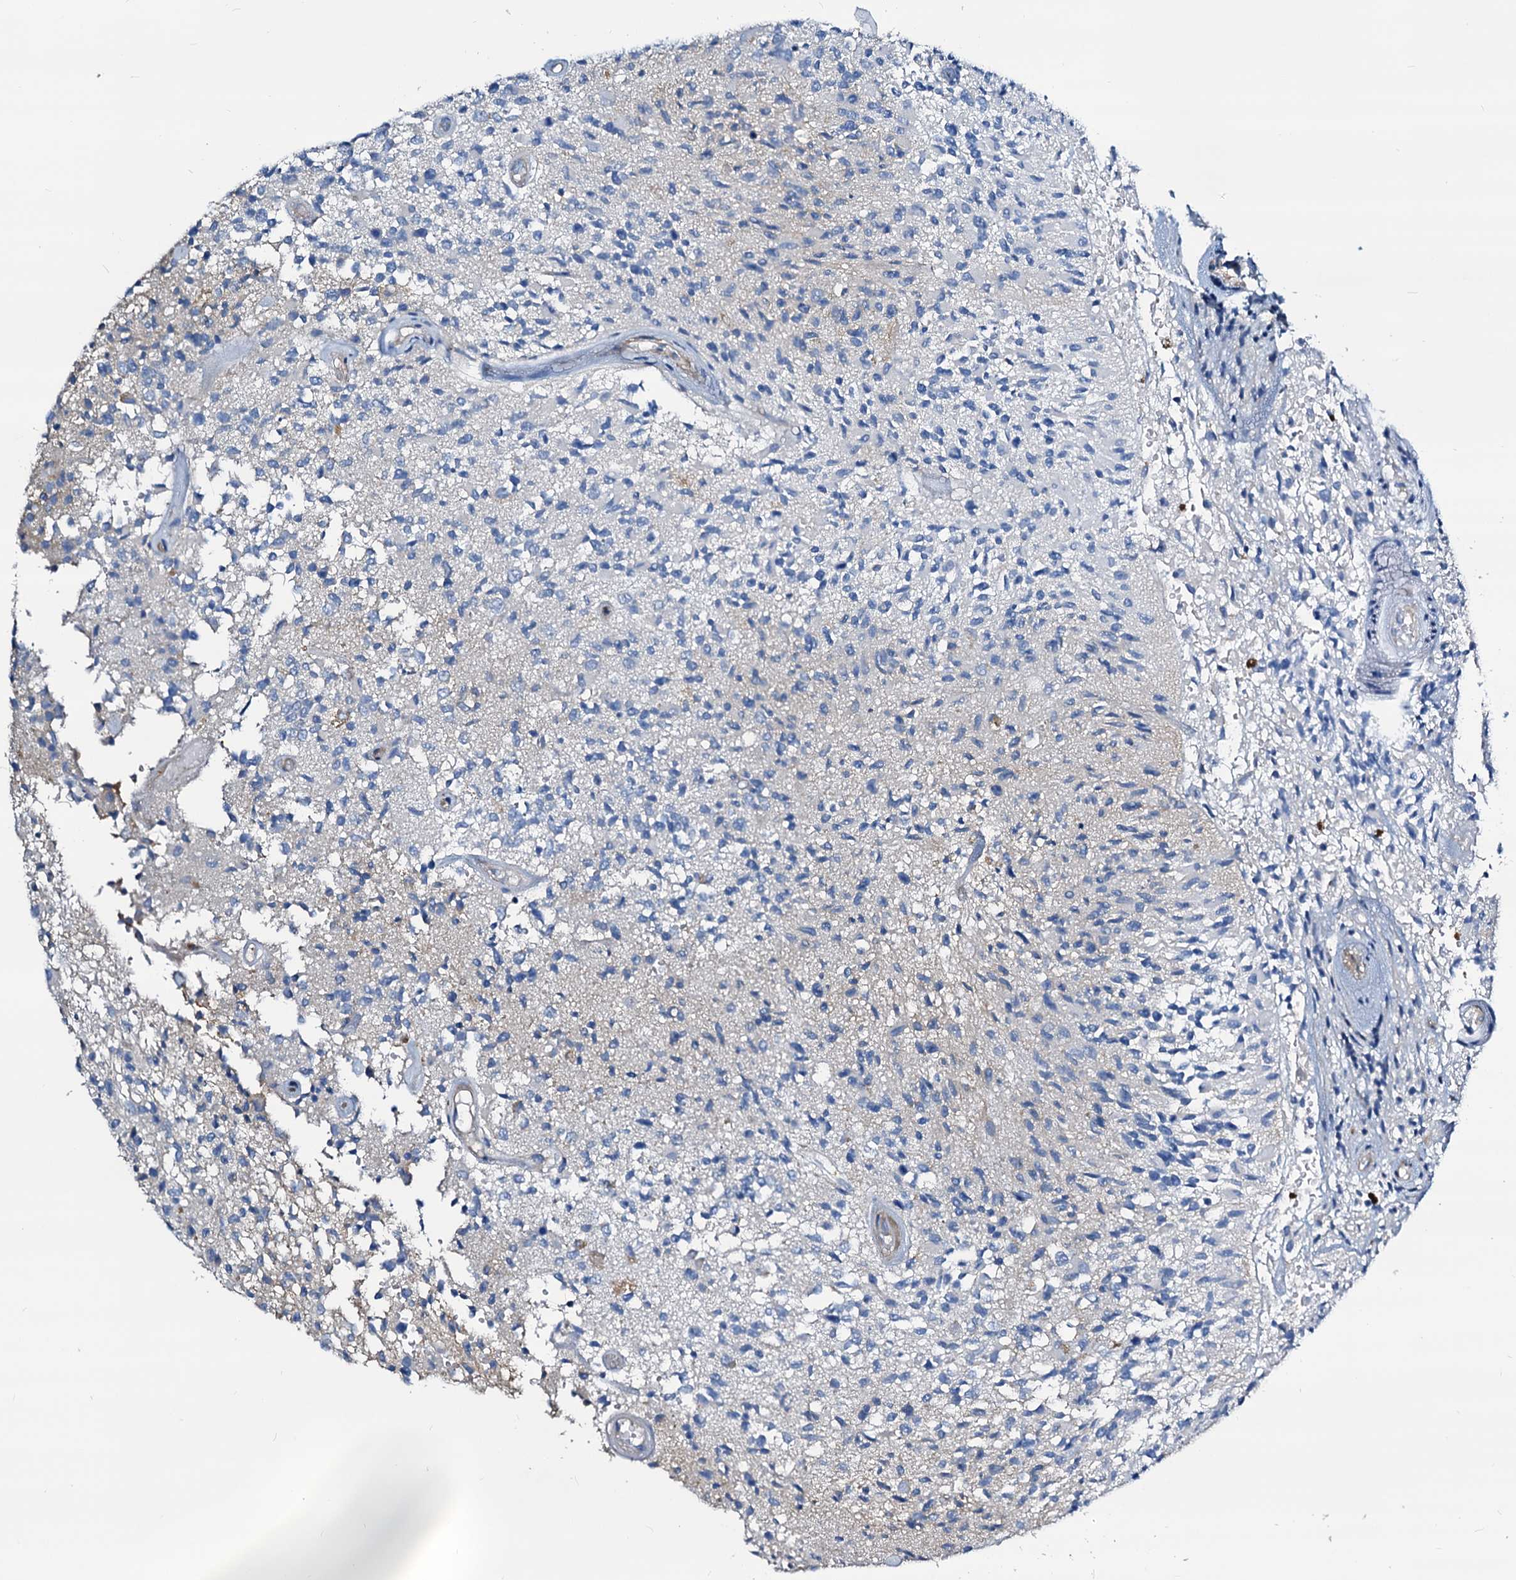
{"staining": {"intensity": "negative", "quantity": "none", "location": "none"}, "tissue": "glioma", "cell_type": "Tumor cells", "image_type": "cancer", "snomed": [{"axis": "morphology", "description": "Glioma, malignant, High grade"}, {"axis": "morphology", "description": "Glioblastoma, NOS"}, {"axis": "topography", "description": "Brain"}], "caption": "The histopathology image reveals no significant expression in tumor cells of glioma.", "gene": "DYDC2", "patient": {"sex": "male", "age": 60}}